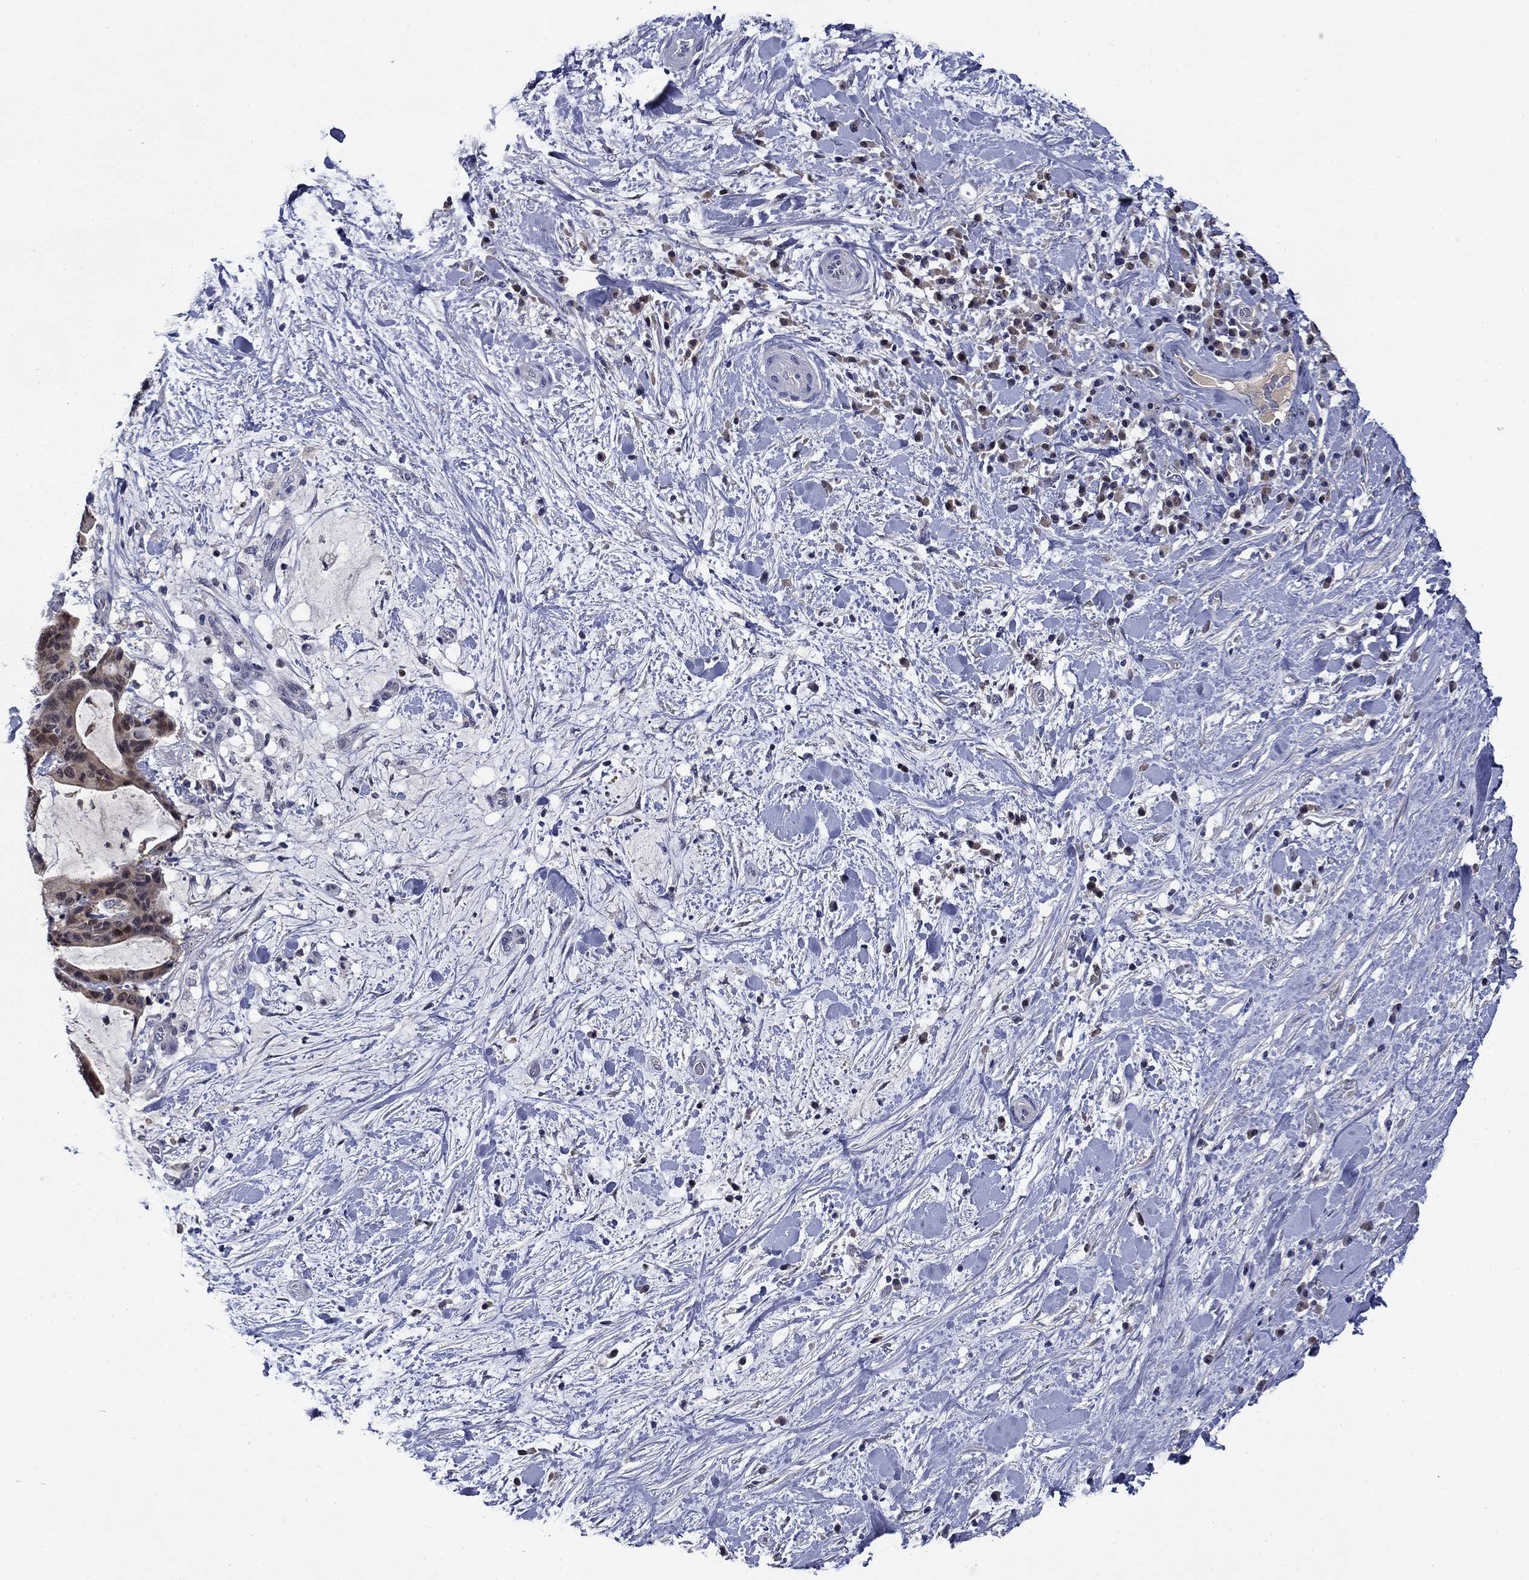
{"staining": {"intensity": "negative", "quantity": "none", "location": "none"}, "tissue": "liver cancer", "cell_type": "Tumor cells", "image_type": "cancer", "snomed": [{"axis": "morphology", "description": "Cholangiocarcinoma"}, {"axis": "topography", "description": "Liver"}], "caption": "Protein analysis of liver cancer (cholangiocarcinoma) reveals no significant positivity in tumor cells. (Brightfield microscopy of DAB (3,3'-diaminobenzidine) IHC at high magnification).", "gene": "DDTL", "patient": {"sex": "female", "age": 73}}